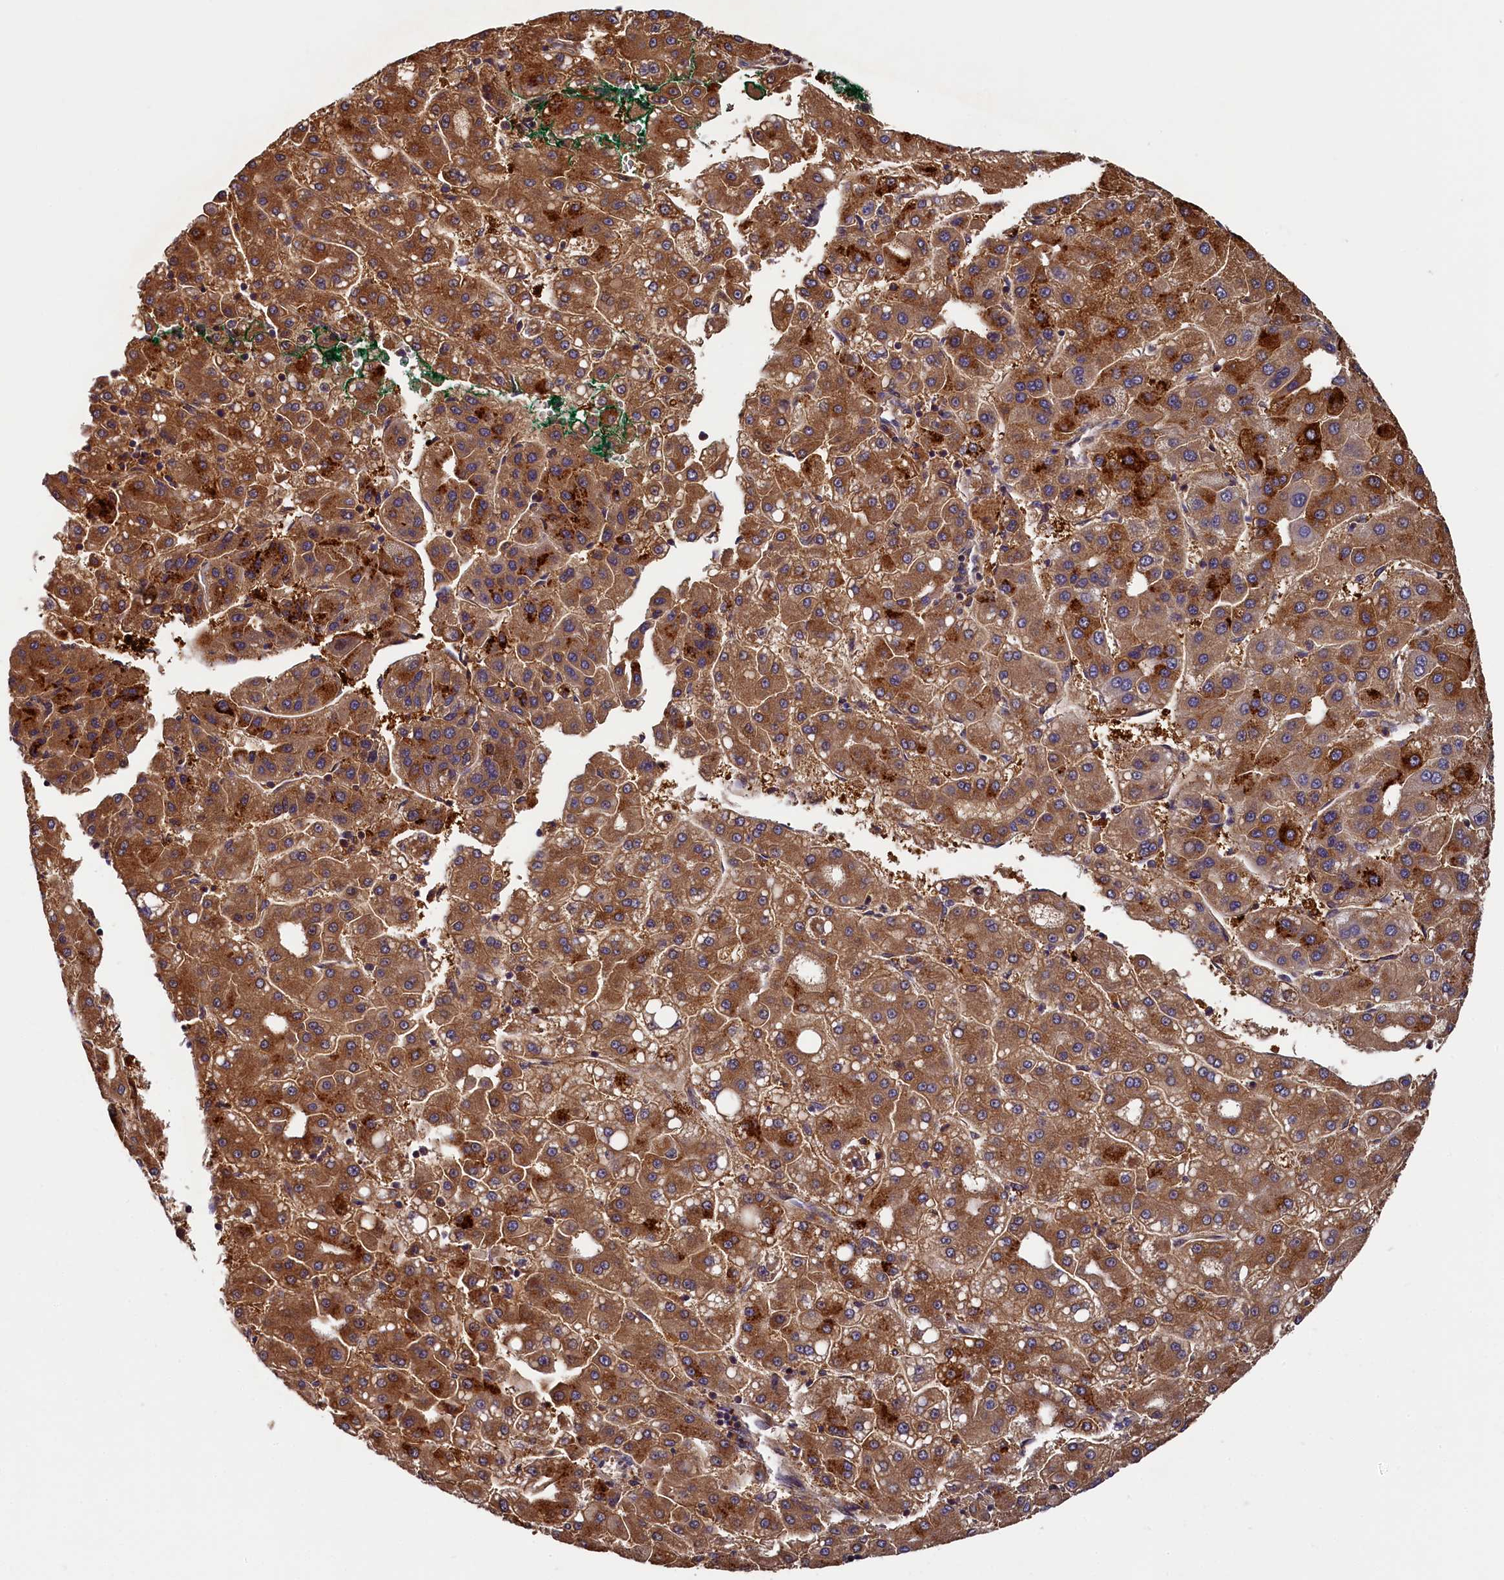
{"staining": {"intensity": "strong", "quantity": ">75%", "location": "cytoplasmic/membranous"}, "tissue": "liver cancer", "cell_type": "Tumor cells", "image_type": "cancer", "snomed": [{"axis": "morphology", "description": "Carcinoma, Hepatocellular, NOS"}, {"axis": "topography", "description": "Liver"}], "caption": "High-power microscopy captured an immunohistochemistry (IHC) micrograph of liver hepatocellular carcinoma, revealing strong cytoplasmic/membranous positivity in about >75% of tumor cells.", "gene": "SEC31B", "patient": {"sex": "male", "age": 65}}